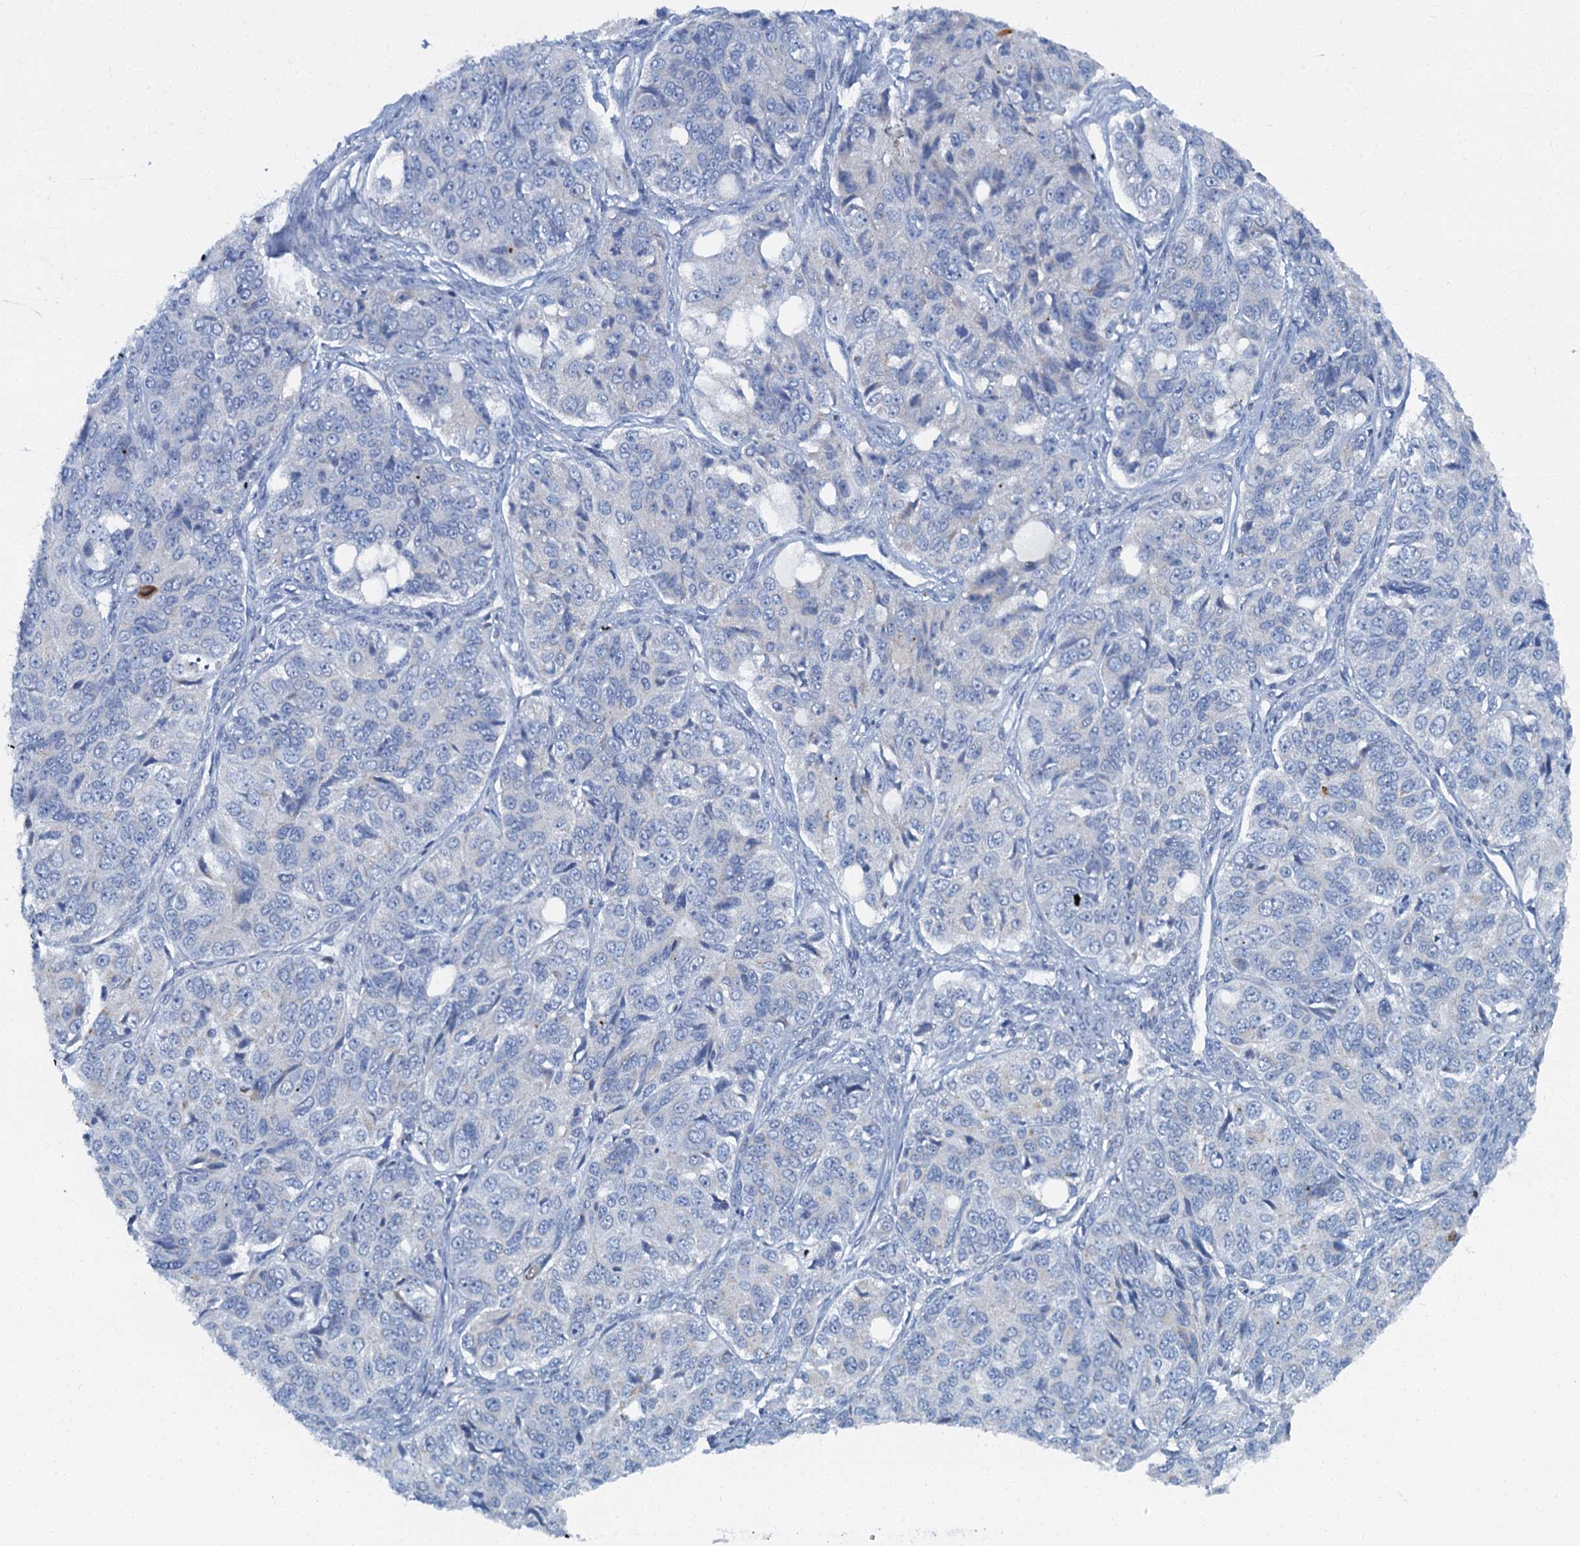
{"staining": {"intensity": "negative", "quantity": "none", "location": "none"}, "tissue": "ovarian cancer", "cell_type": "Tumor cells", "image_type": "cancer", "snomed": [{"axis": "morphology", "description": "Carcinoma, endometroid"}, {"axis": "topography", "description": "Ovary"}], "caption": "IHC photomicrograph of human endometroid carcinoma (ovarian) stained for a protein (brown), which displays no positivity in tumor cells.", "gene": "LYPD3", "patient": {"sex": "female", "age": 51}}